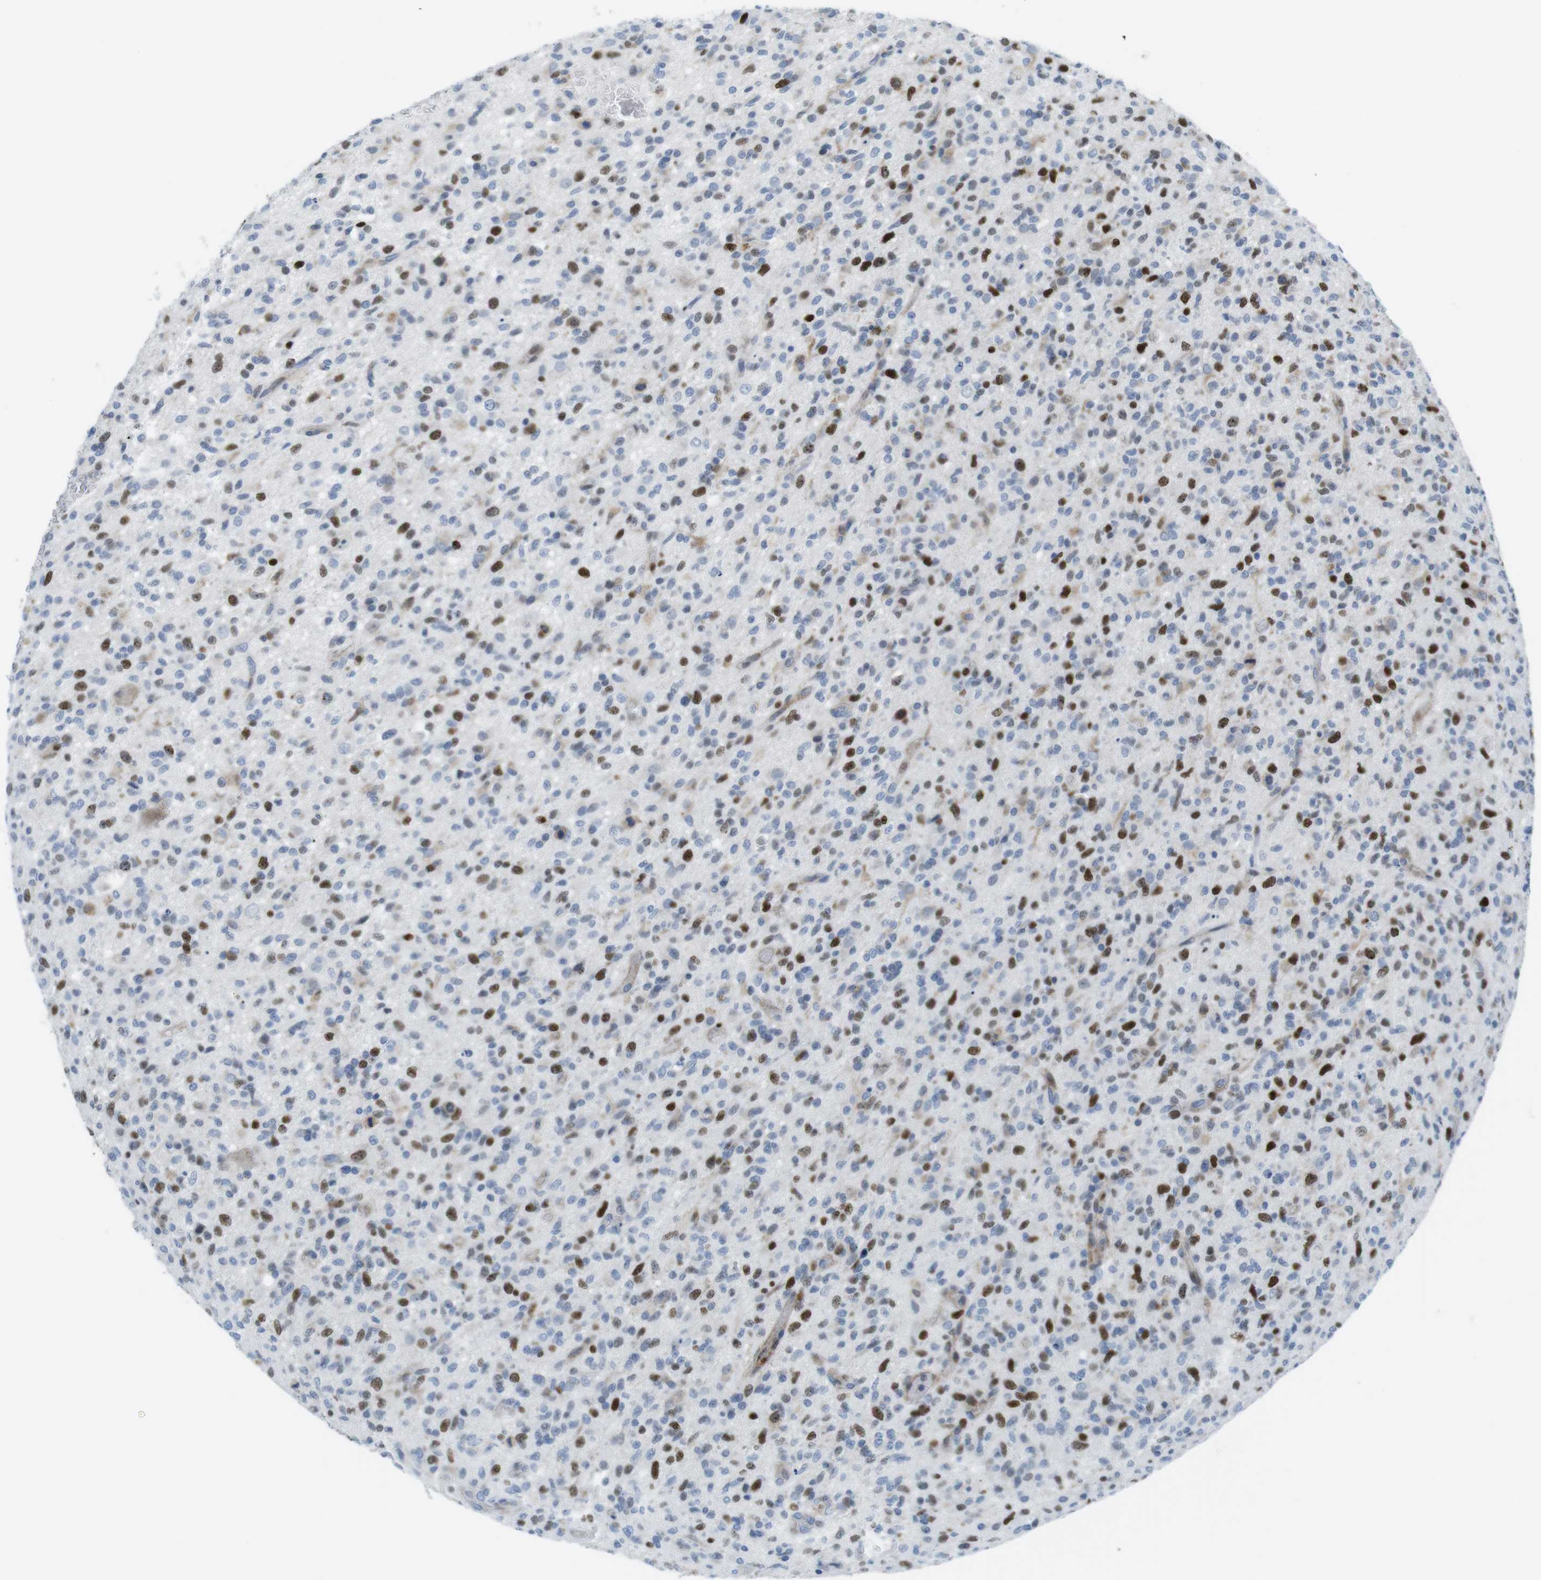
{"staining": {"intensity": "strong", "quantity": "25%-75%", "location": "nuclear"}, "tissue": "glioma", "cell_type": "Tumor cells", "image_type": "cancer", "snomed": [{"axis": "morphology", "description": "Glioma, malignant, High grade"}, {"axis": "topography", "description": "Brain"}], "caption": "Strong nuclear expression for a protein is appreciated in approximately 25%-75% of tumor cells of glioma using IHC.", "gene": "CHAF1A", "patient": {"sex": "male", "age": 71}}